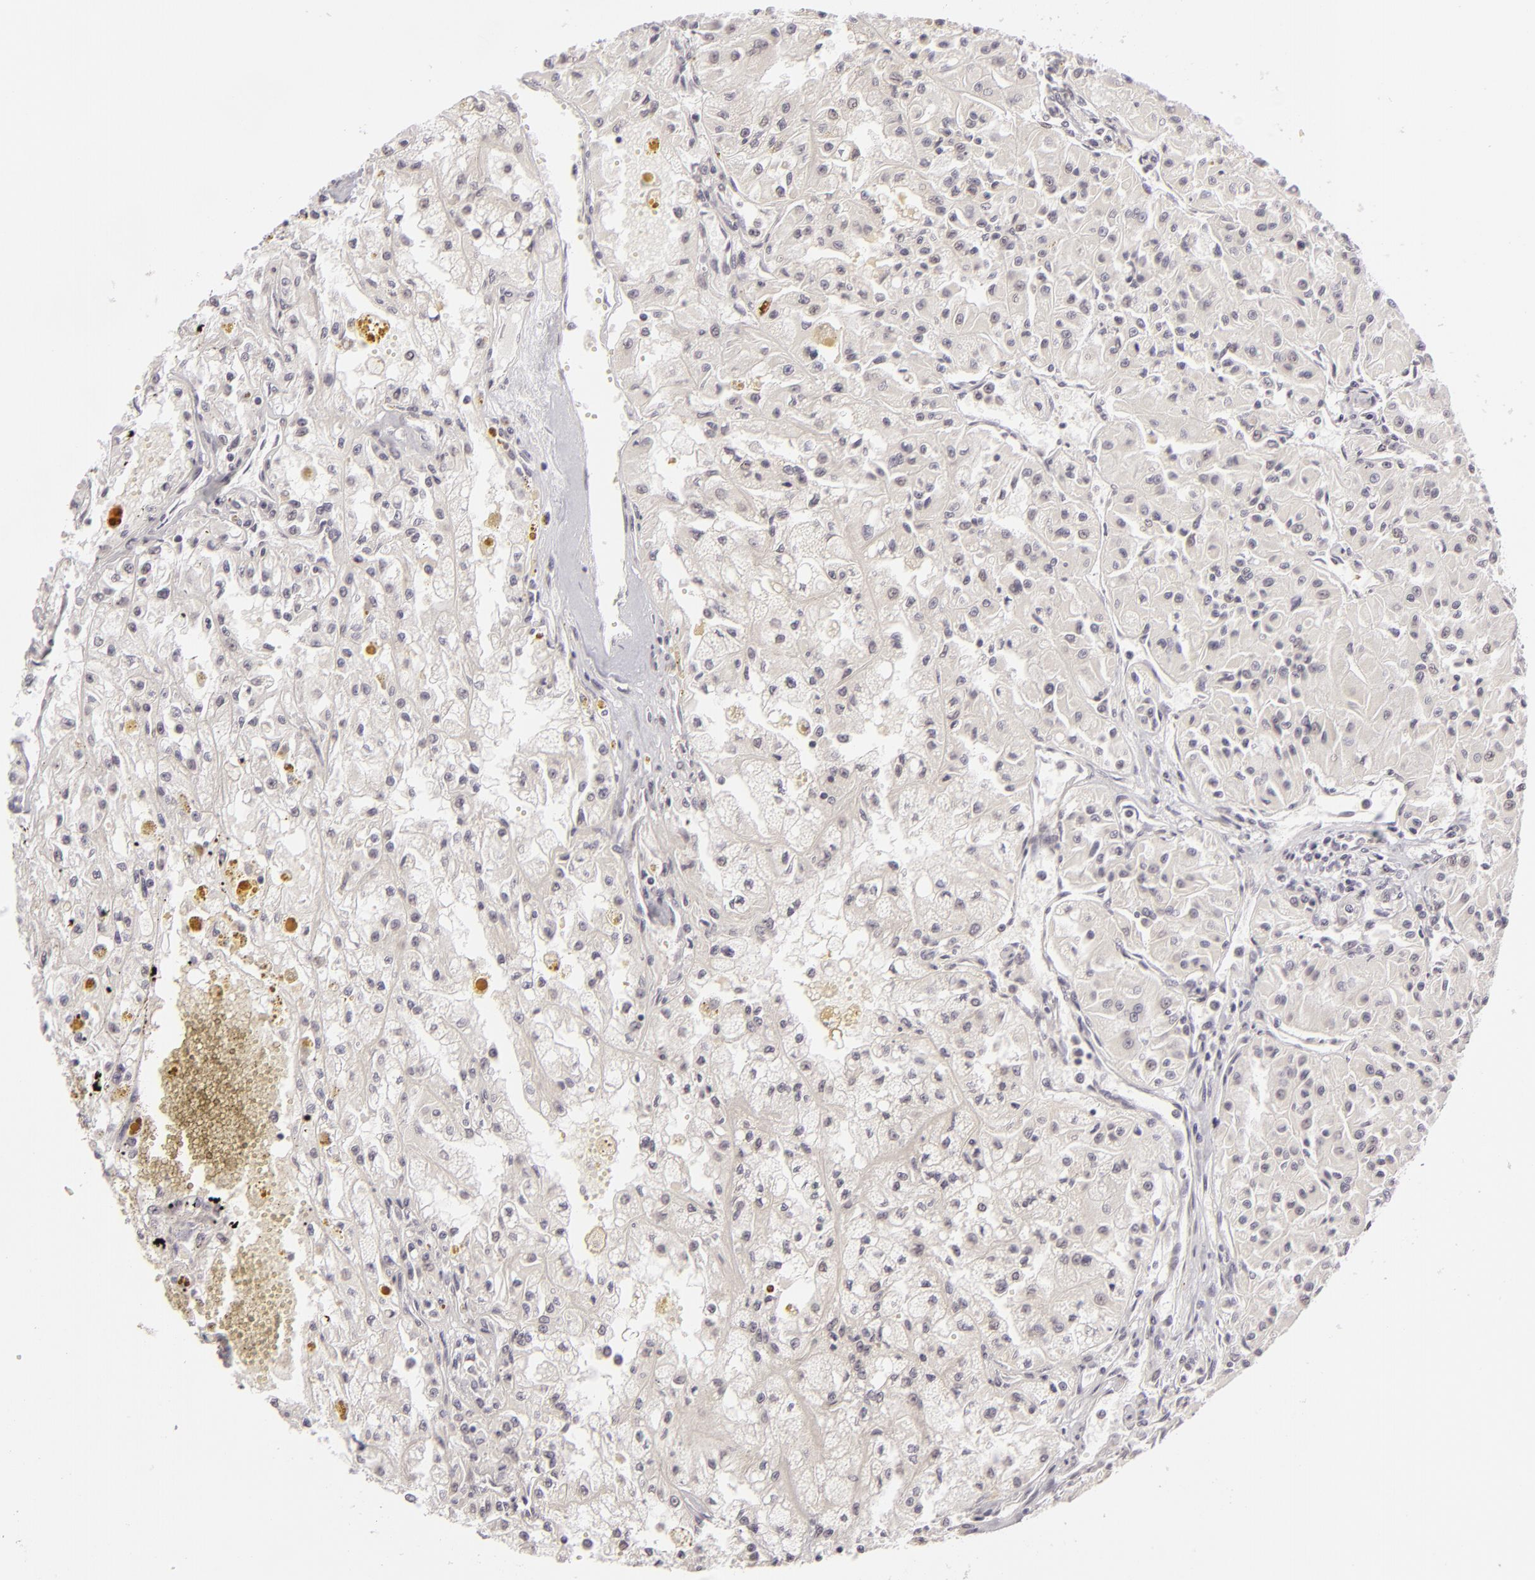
{"staining": {"intensity": "negative", "quantity": "none", "location": "none"}, "tissue": "renal cancer", "cell_type": "Tumor cells", "image_type": "cancer", "snomed": [{"axis": "morphology", "description": "Adenocarcinoma, NOS"}, {"axis": "topography", "description": "Kidney"}], "caption": "Tumor cells are negative for brown protein staining in adenocarcinoma (renal).", "gene": "DLG3", "patient": {"sex": "male", "age": 78}}